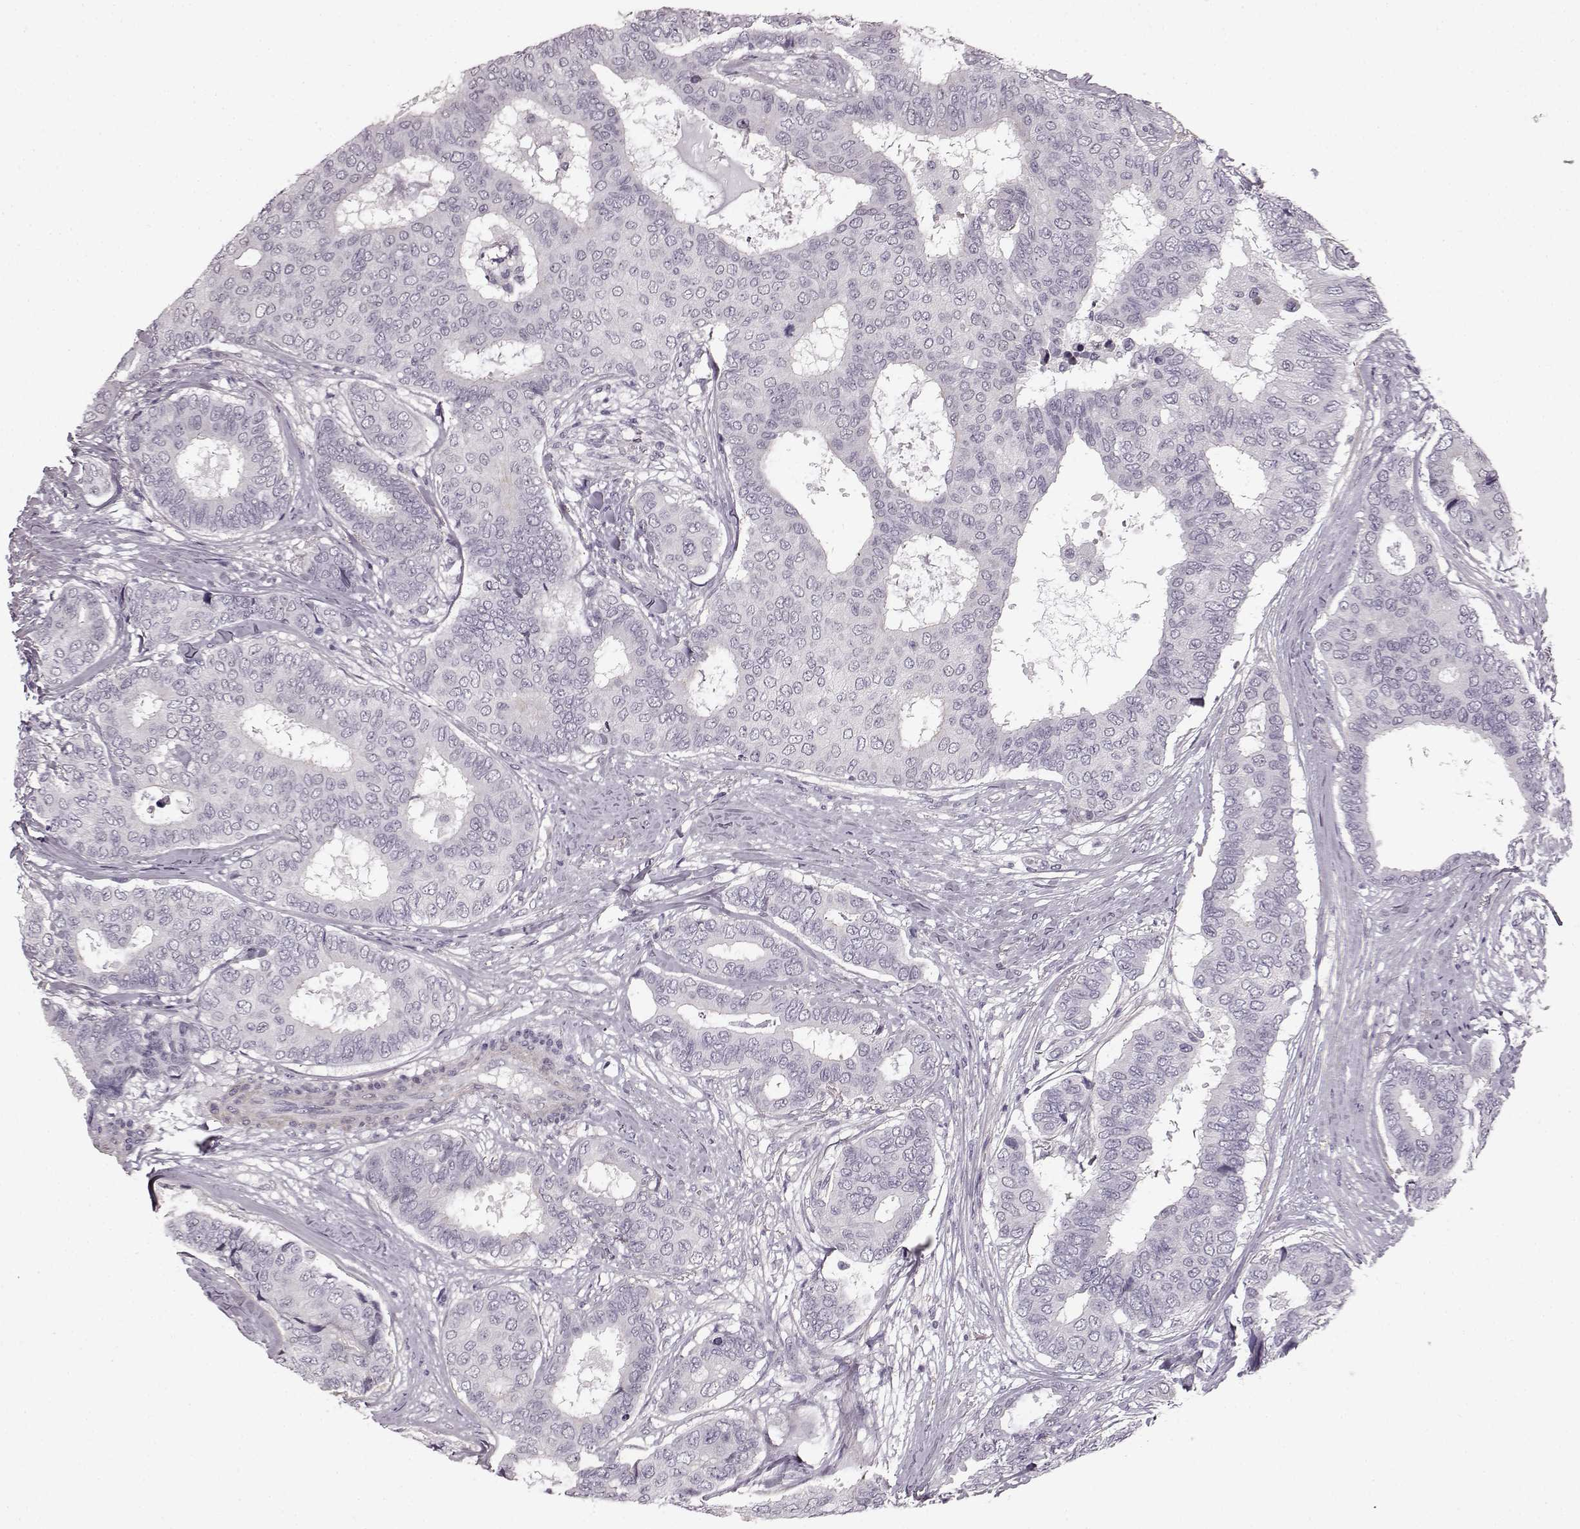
{"staining": {"intensity": "negative", "quantity": "none", "location": "none"}, "tissue": "breast cancer", "cell_type": "Tumor cells", "image_type": "cancer", "snomed": [{"axis": "morphology", "description": "Duct carcinoma"}, {"axis": "topography", "description": "Breast"}], "caption": "Infiltrating ductal carcinoma (breast) stained for a protein using immunohistochemistry reveals no staining tumor cells.", "gene": "SLCO3A1", "patient": {"sex": "female", "age": 75}}